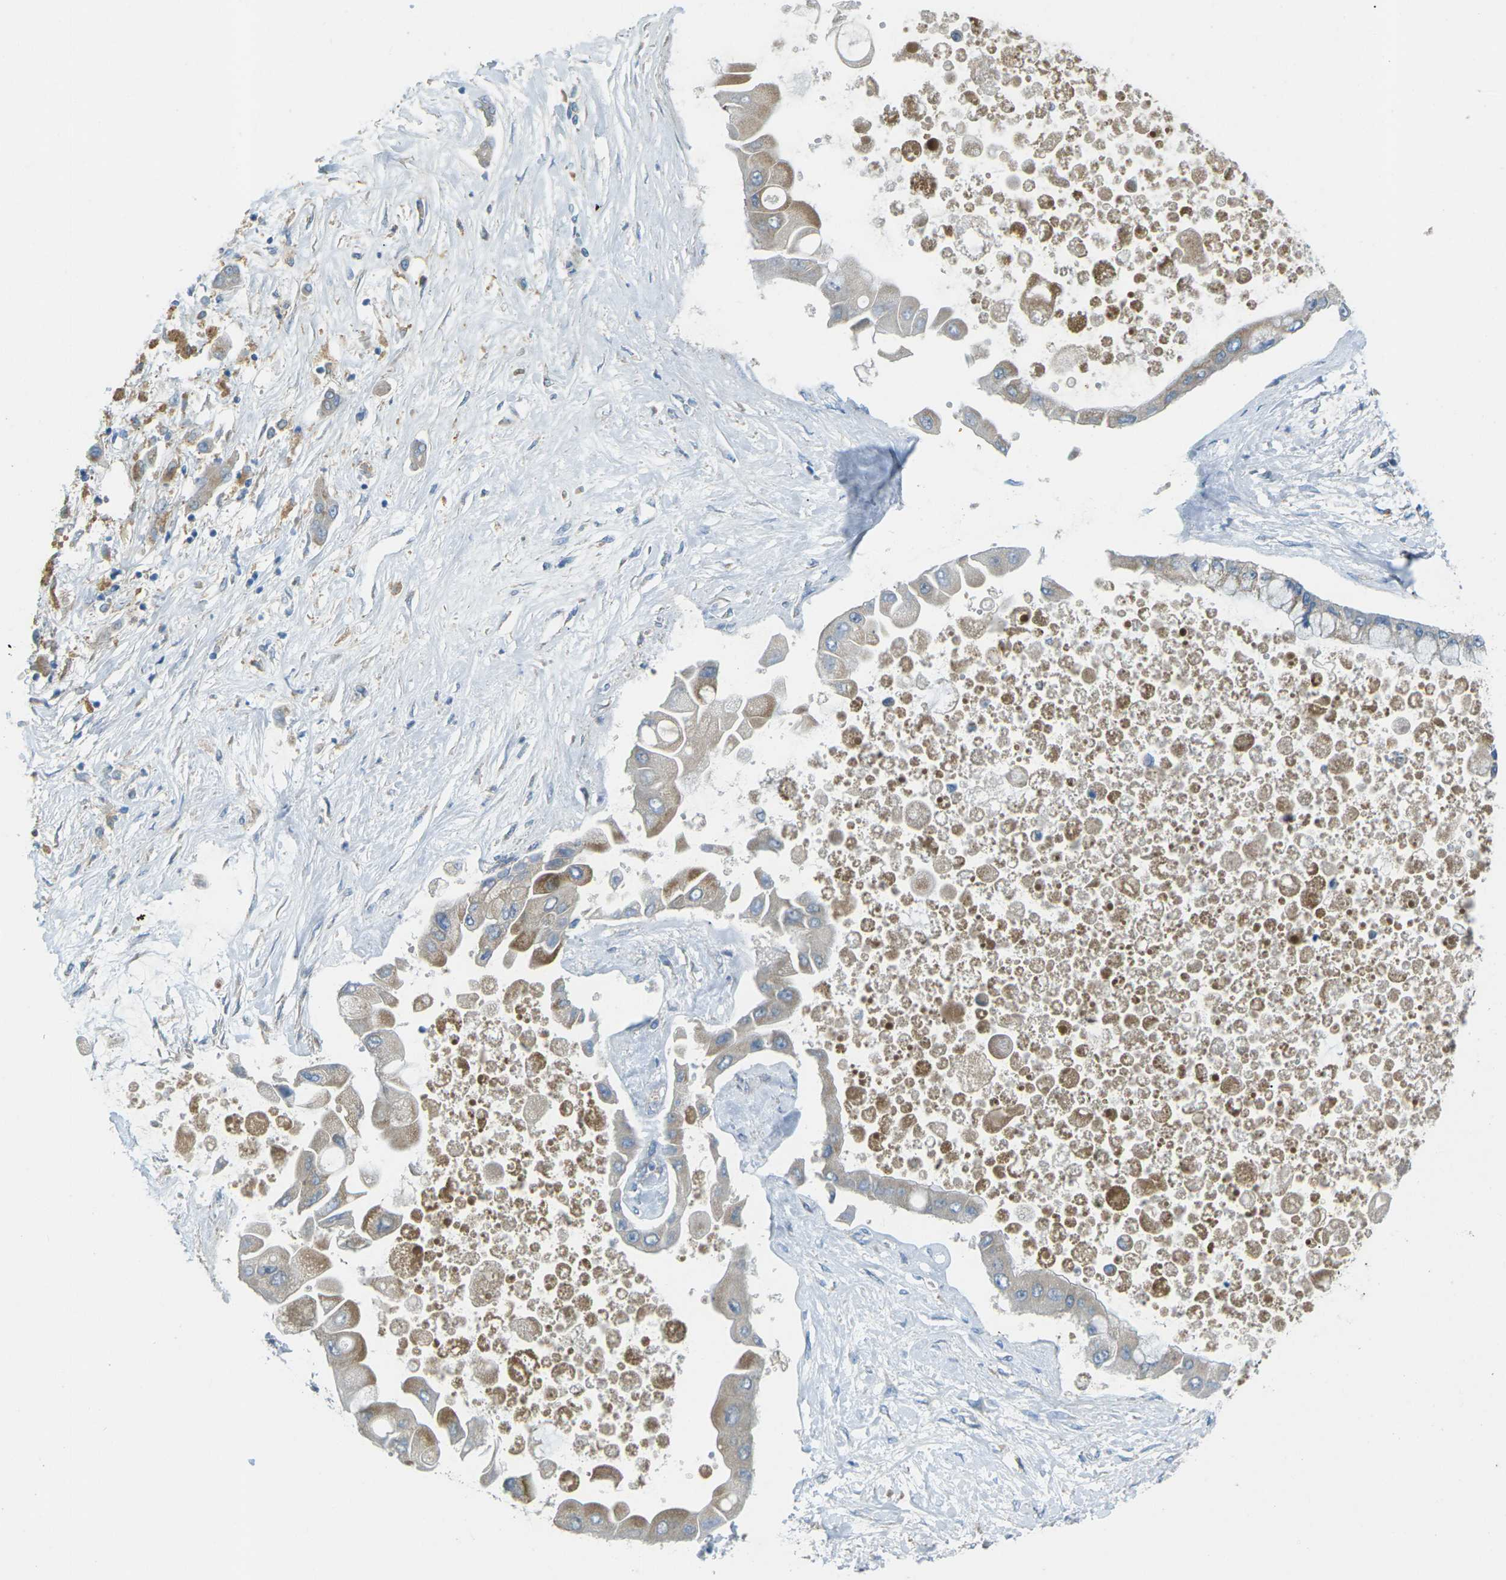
{"staining": {"intensity": "weak", "quantity": "25%-75%", "location": "cytoplasmic/membranous"}, "tissue": "liver cancer", "cell_type": "Tumor cells", "image_type": "cancer", "snomed": [{"axis": "morphology", "description": "Cholangiocarcinoma"}, {"axis": "topography", "description": "Liver"}], "caption": "Protein positivity by immunohistochemistry demonstrates weak cytoplasmic/membranous expression in approximately 25%-75% of tumor cells in liver cholangiocarcinoma.", "gene": "MYLK4", "patient": {"sex": "male", "age": 50}}